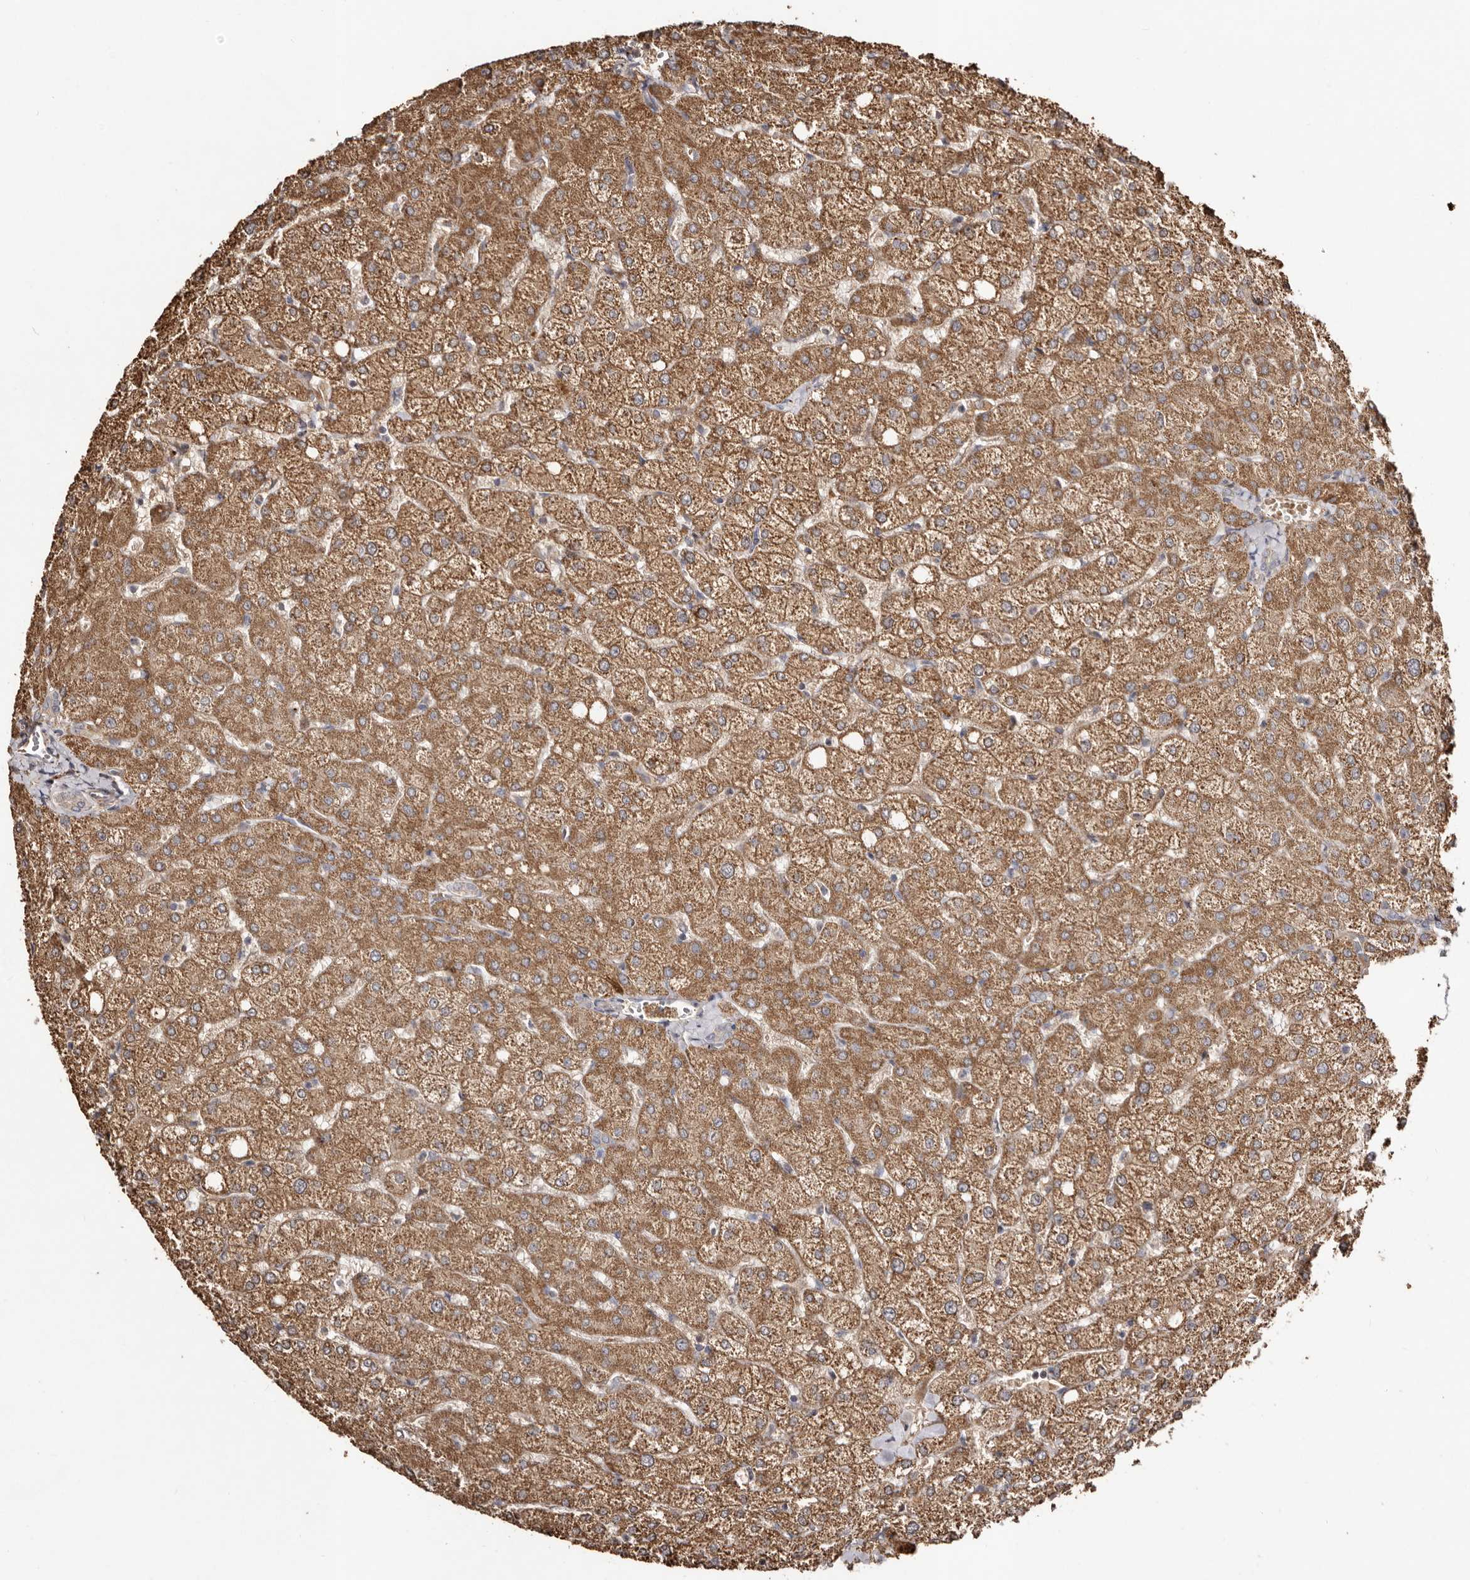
{"staining": {"intensity": "weak", "quantity": ">75%", "location": "cytoplasmic/membranous"}, "tissue": "liver", "cell_type": "Cholangiocytes", "image_type": "normal", "snomed": [{"axis": "morphology", "description": "Normal tissue, NOS"}, {"axis": "topography", "description": "Liver"}], "caption": "Immunohistochemical staining of unremarkable human liver reveals weak cytoplasmic/membranous protein staining in approximately >75% of cholangiocytes. Immunohistochemistry (ihc) stains the protein in brown and the nuclei are stained blue.", "gene": "MACC1", "patient": {"sex": "female", "age": 54}}